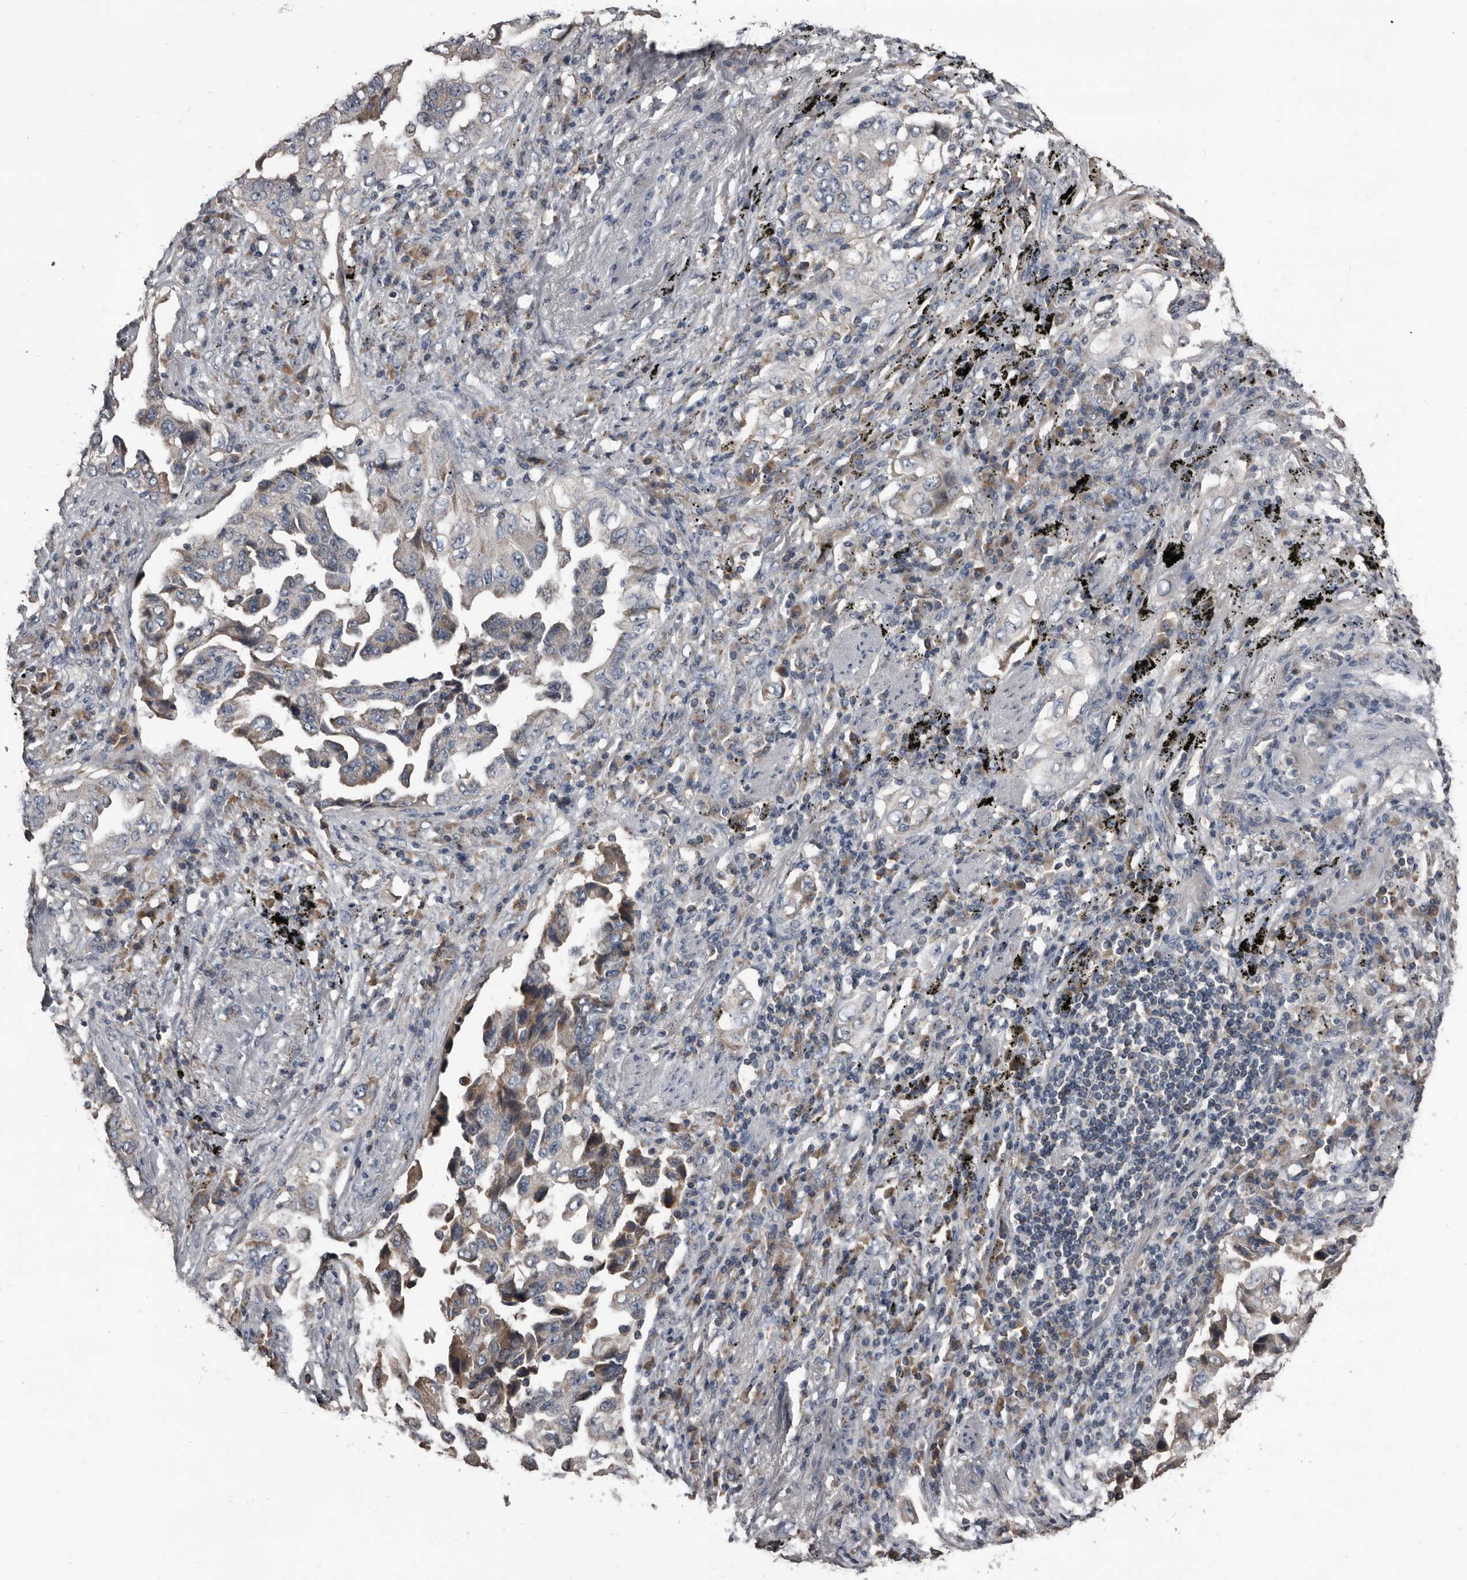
{"staining": {"intensity": "weak", "quantity": "<25%", "location": "cytoplasmic/membranous"}, "tissue": "lung cancer", "cell_type": "Tumor cells", "image_type": "cancer", "snomed": [{"axis": "morphology", "description": "Adenocarcinoma, NOS"}, {"axis": "topography", "description": "Lung"}], "caption": "A micrograph of adenocarcinoma (lung) stained for a protein displays no brown staining in tumor cells.", "gene": "GREB1", "patient": {"sex": "female", "age": 51}}